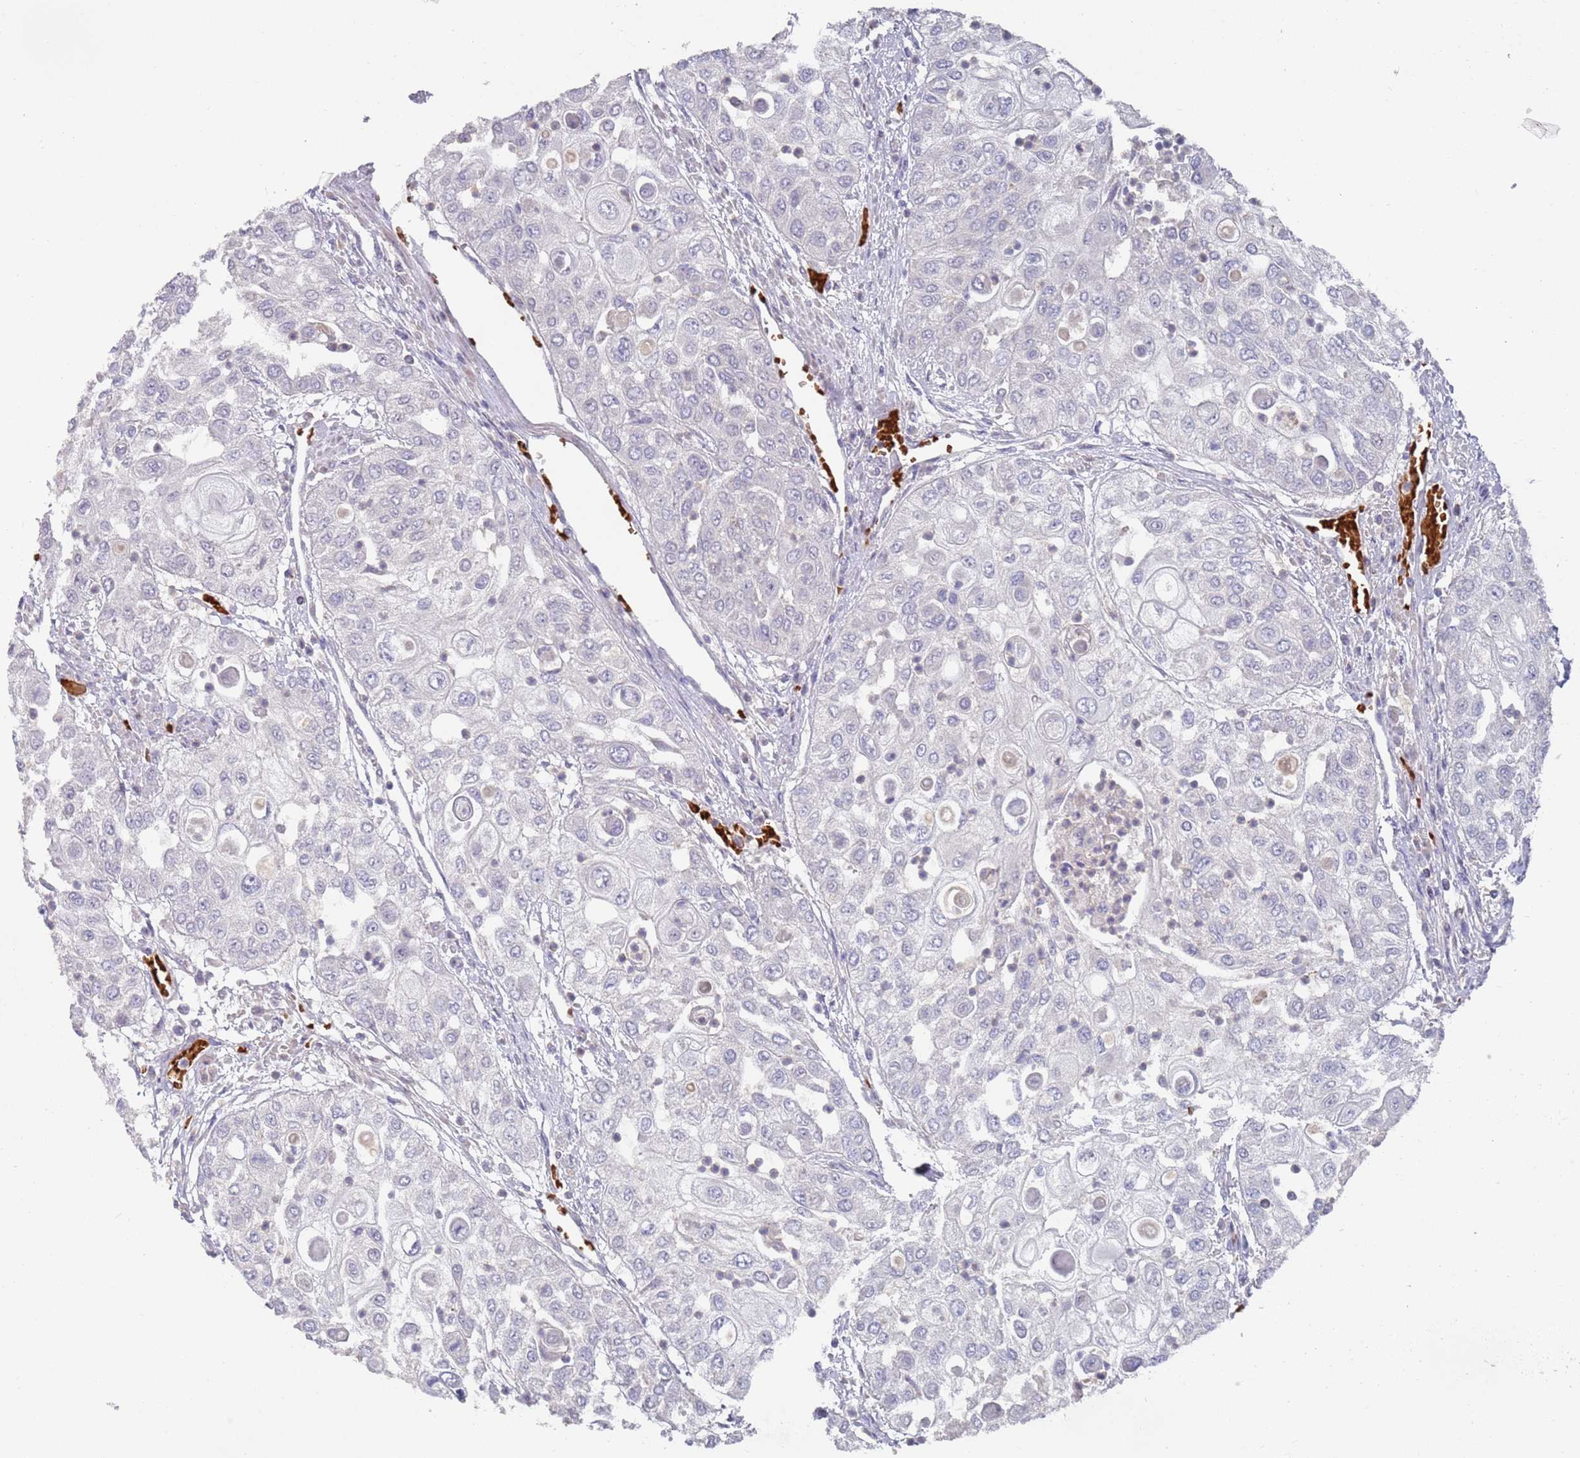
{"staining": {"intensity": "negative", "quantity": "none", "location": "none"}, "tissue": "urothelial cancer", "cell_type": "Tumor cells", "image_type": "cancer", "snomed": [{"axis": "morphology", "description": "Urothelial carcinoma, High grade"}, {"axis": "topography", "description": "Urinary bladder"}], "caption": "Immunohistochemical staining of urothelial cancer demonstrates no significant positivity in tumor cells.", "gene": "LACC1", "patient": {"sex": "female", "age": 79}}